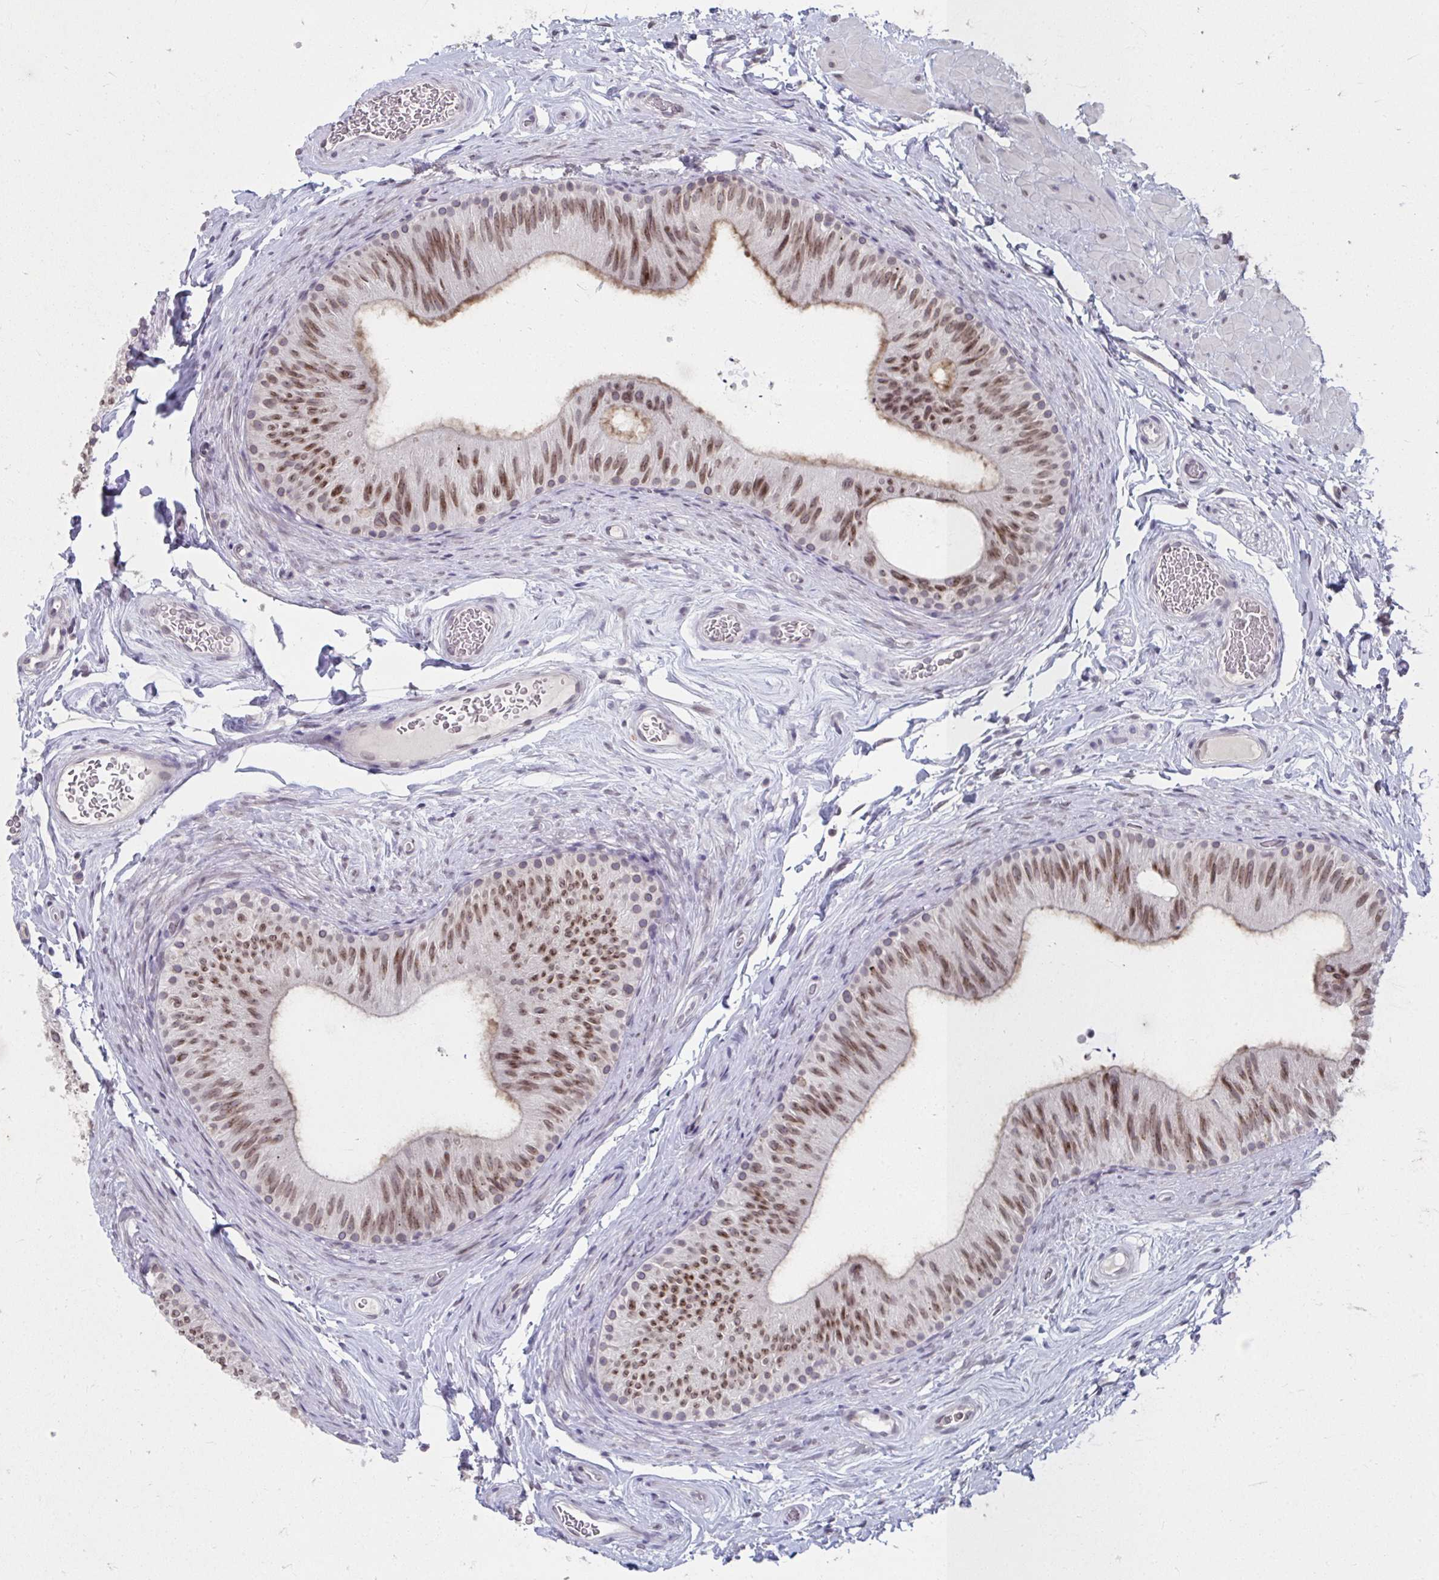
{"staining": {"intensity": "moderate", "quantity": ">75%", "location": "nuclear"}, "tissue": "epididymis", "cell_type": "Glandular cells", "image_type": "normal", "snomed": [{"axis": "morphology", "description": "Normal tissue, NOS"}, {"axis": "topography", "description": "Epididymis, spermatic cord, NOS"}, {"axis": "topography", "description": "Epididymis"}], "caption": "Brown immunohistochemical staining in normal human epididymis reveals moderate nuclear expression in approximately >75% of glandular cells.", "gene": "NUP133", "patient": {"sex": "male", "age": 31}}